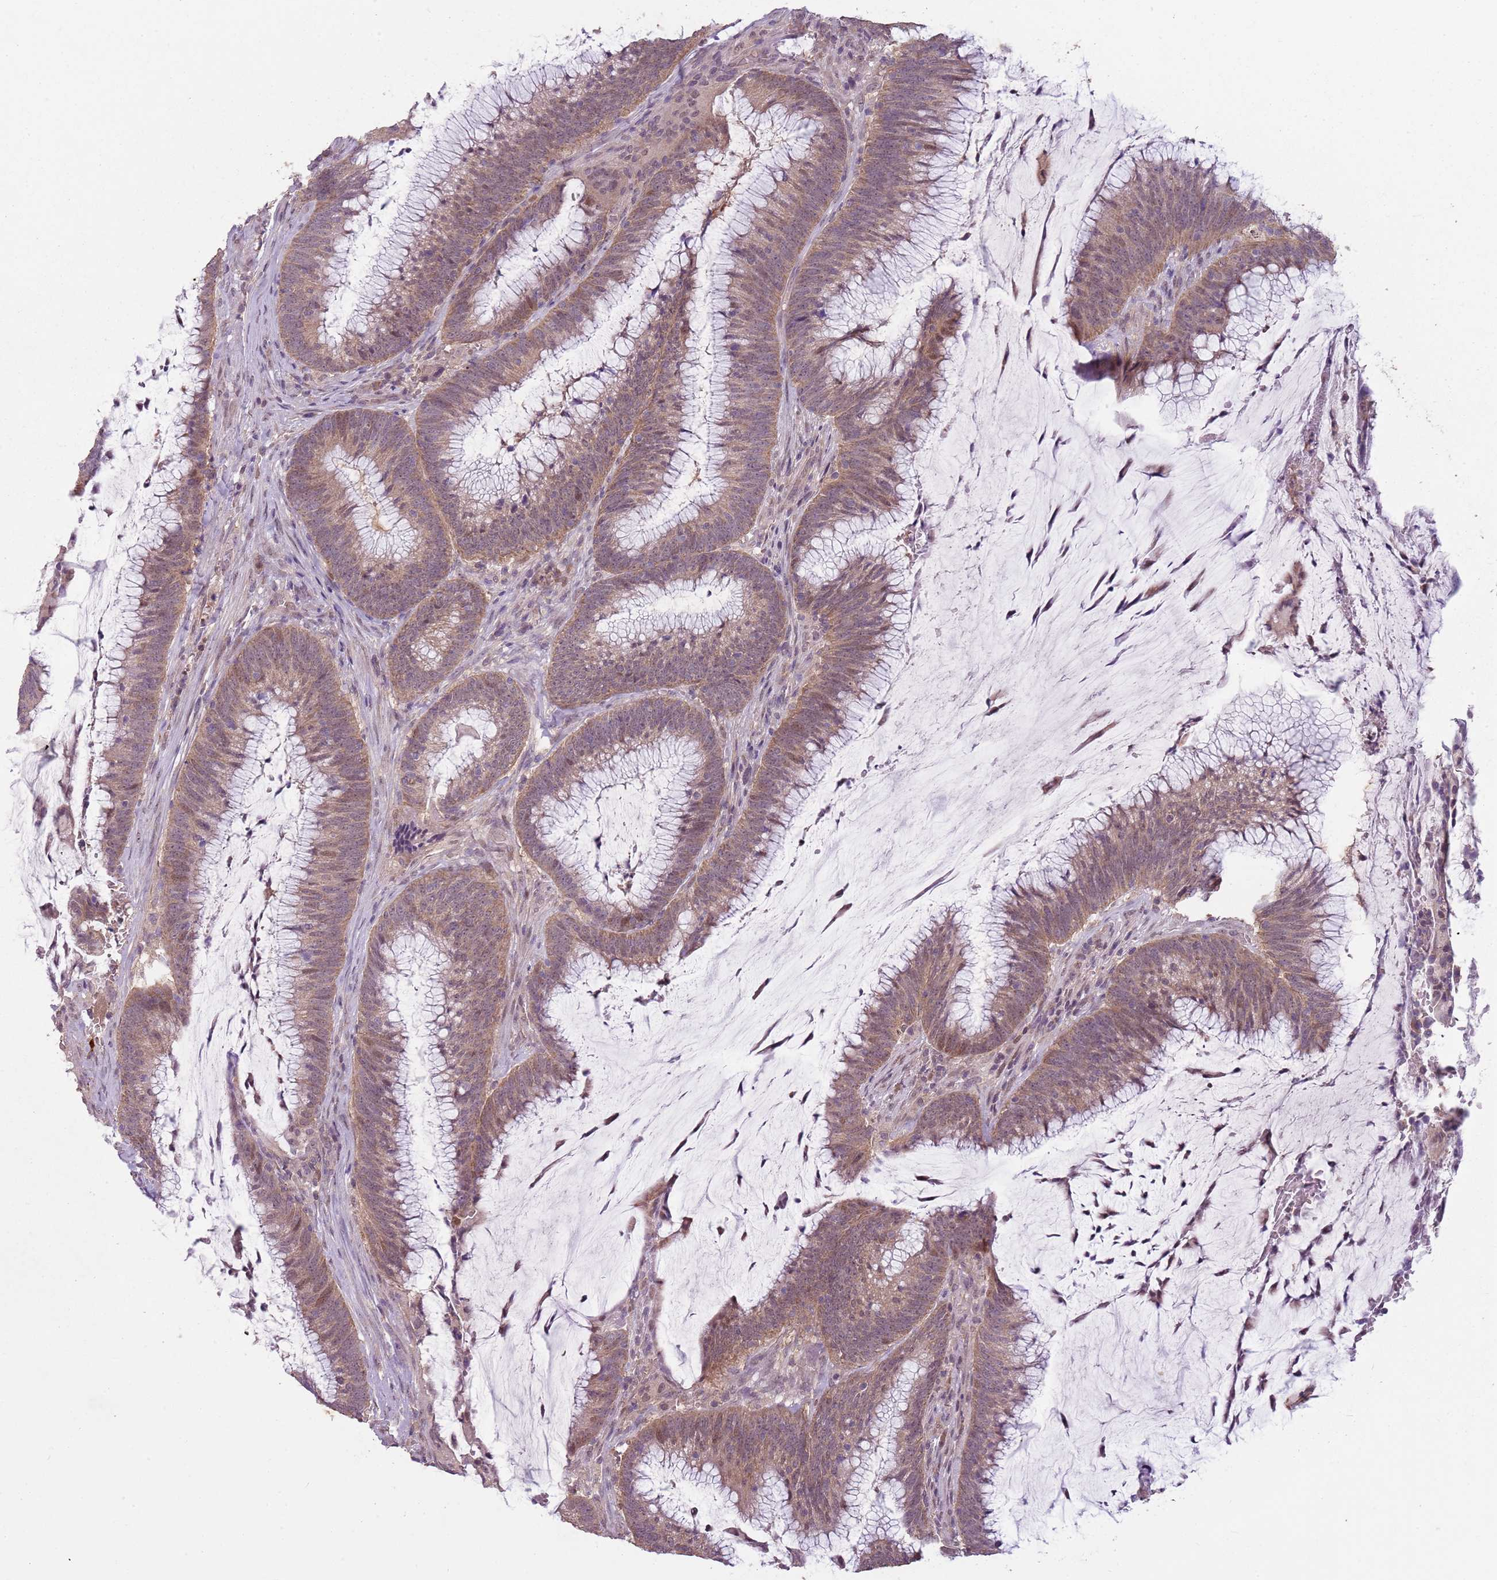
{"staining": {"intensity": "weak", "quantity": ">75%", "location": "cytoplasmic/membranous,nuclear"}, "tissue": "colorectal cancer", "cell_type": "Tumor cells", "image_type": "cancer", "snomed": [{"axis": "morphology", "description": "Adenocarcinoma, NOS"}, {"axis": "topography", "description": "Rectum"}], "caption": "Immunohistochemical staining of human colorectal cancer exhibits low levels of weak cytoplasmic/membranous and nuclear expression in about >75% of tumor cells.", "gene": "TEKT4", "patient": {"sex": "female", "age": 77}}